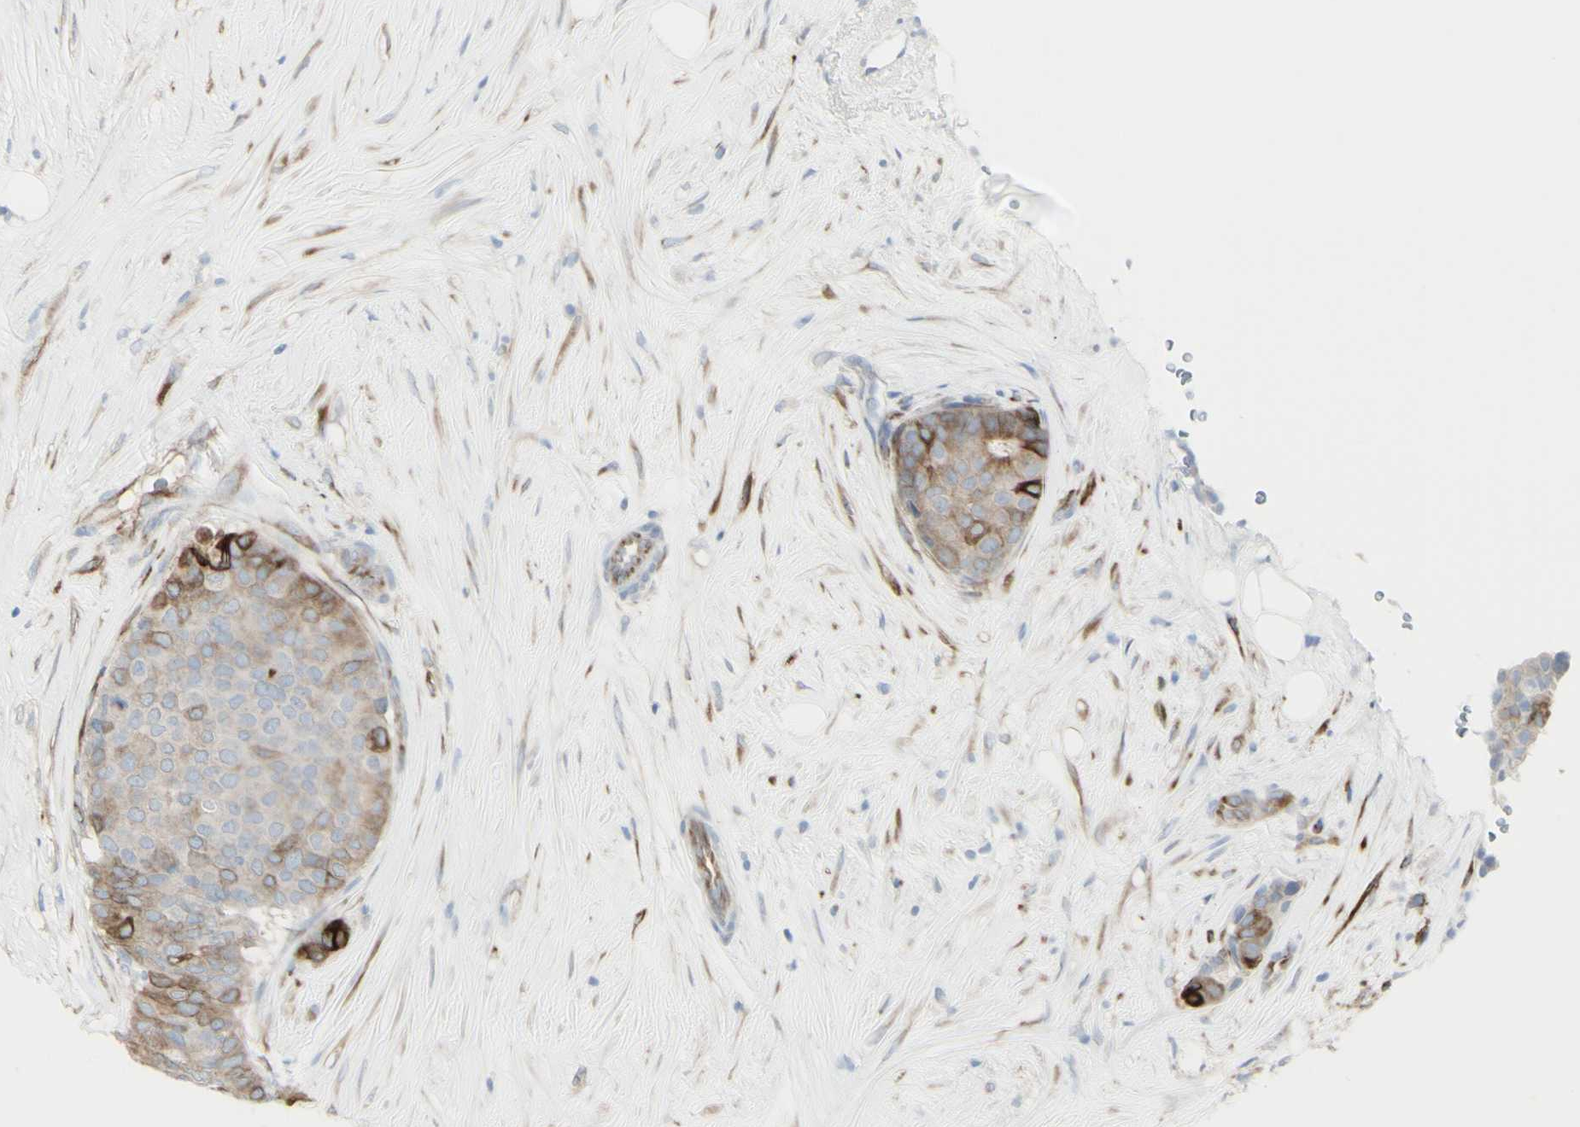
{"staining": {"intensity": "weak", "quantity": "<25%", "location": "cytoplasmic/membranous"}, "tissue": "breast cancer", "cell_type": "Tumor cells", "image_type": "cancer", "snomed": [{"axis": "morphology", "description": "Duct carcinoma"}, {"axis": "topography", "description": "Breast"}], "caption": "The photomicrograph reveals no staining of tumor cells in breast cancer (intraductal carcinoma).", "gene": "ENSG00000198211", "patient": {"sex": "female", "age": 75}}